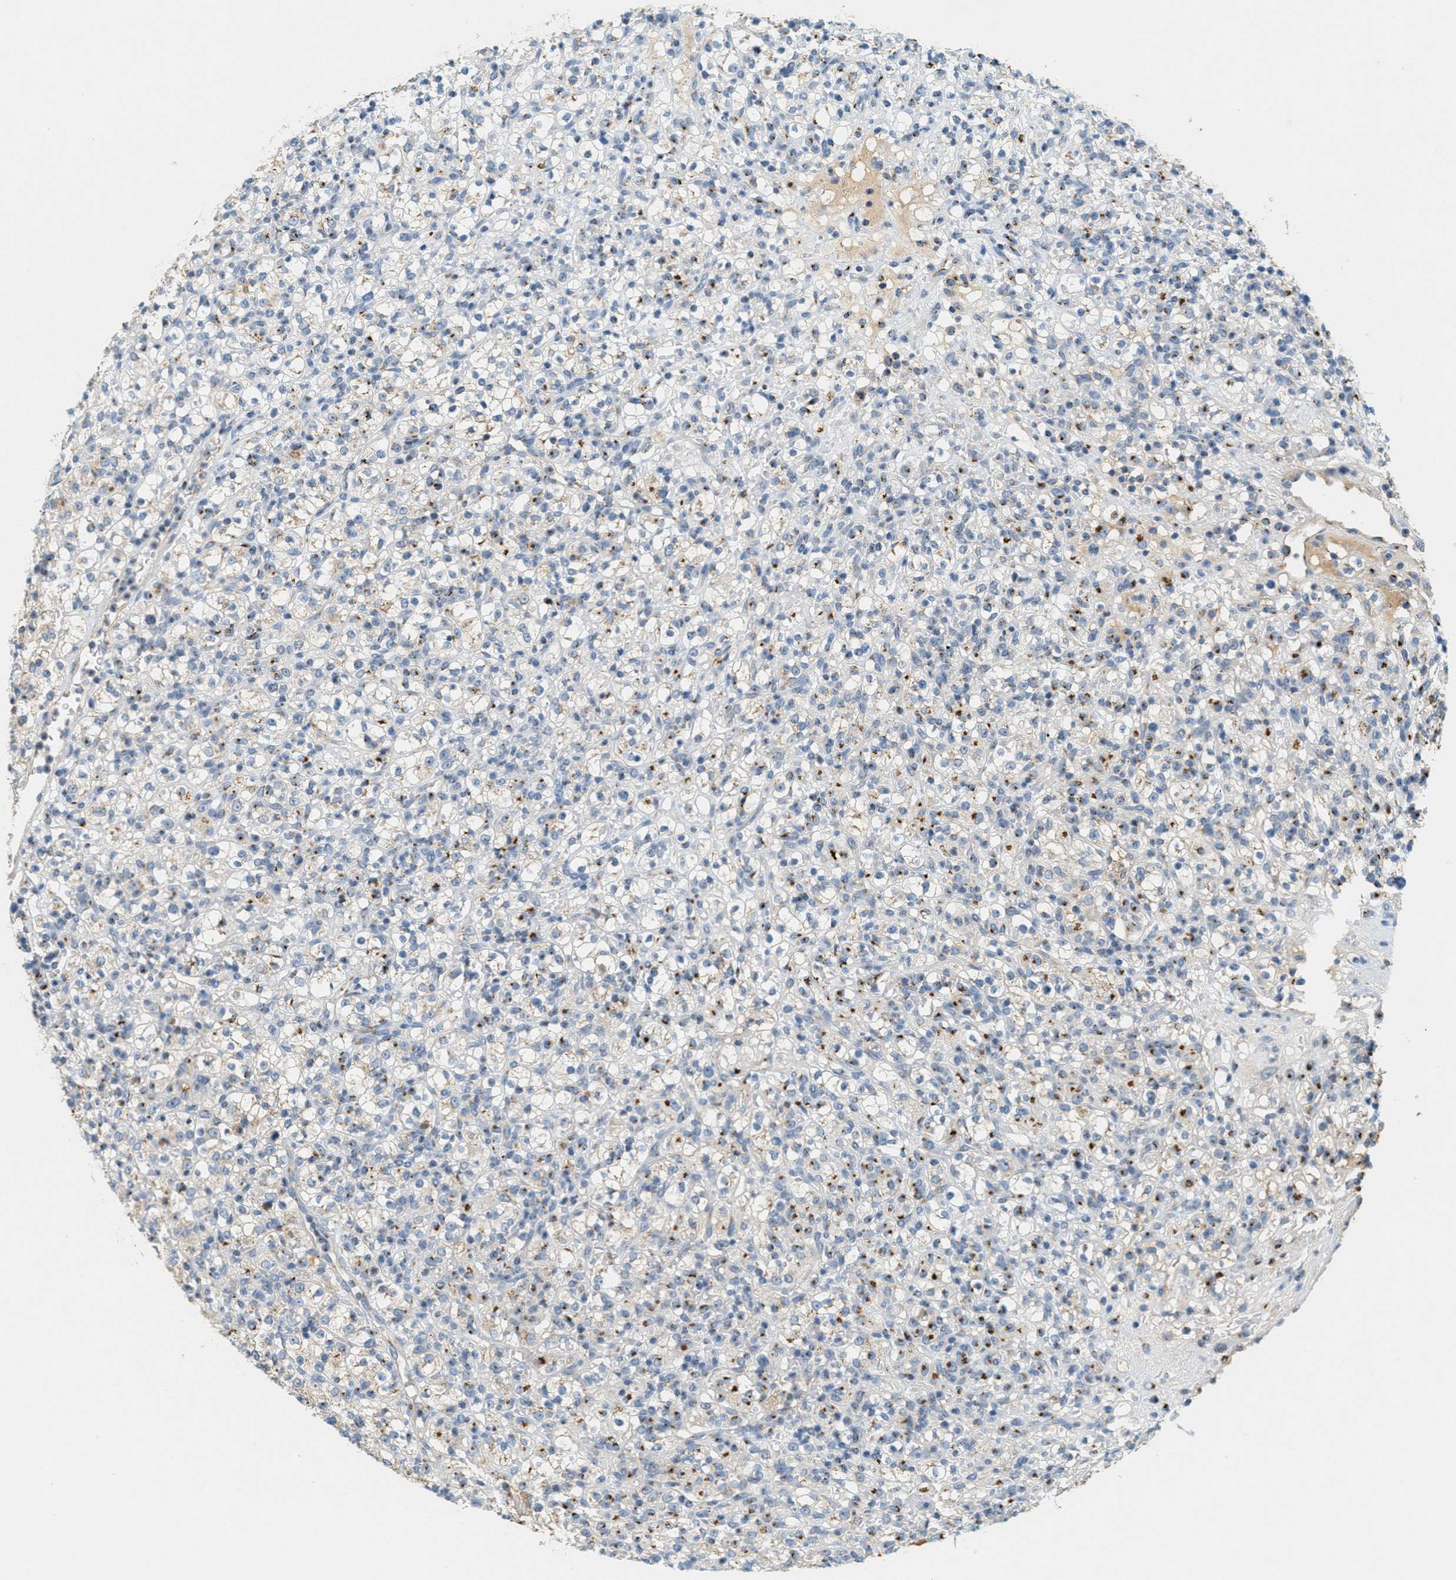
{"staining": {"intensity": "moderate", "quantity": "25%-75%", "location": "cytoplasmic/membranous"}, "tissue": "renal cancer", "cell_type": "Tumor cells", "image_type": "cancer", "snomed": [{"axis": "morphology", "description": "Normal tissue, NOS"}, {"axis": "morphology", "description": "Adenocarcinoma, NOS"}, {"axis": "topography", "description": "Kidney"}], "caption": "A brown stain highlights moderate cytoplasmic/membranous expression of a protein in human renal cancer tumor cells.", "gene": "ENTPD4", "patient": {"sex": "female", "age": 72}}